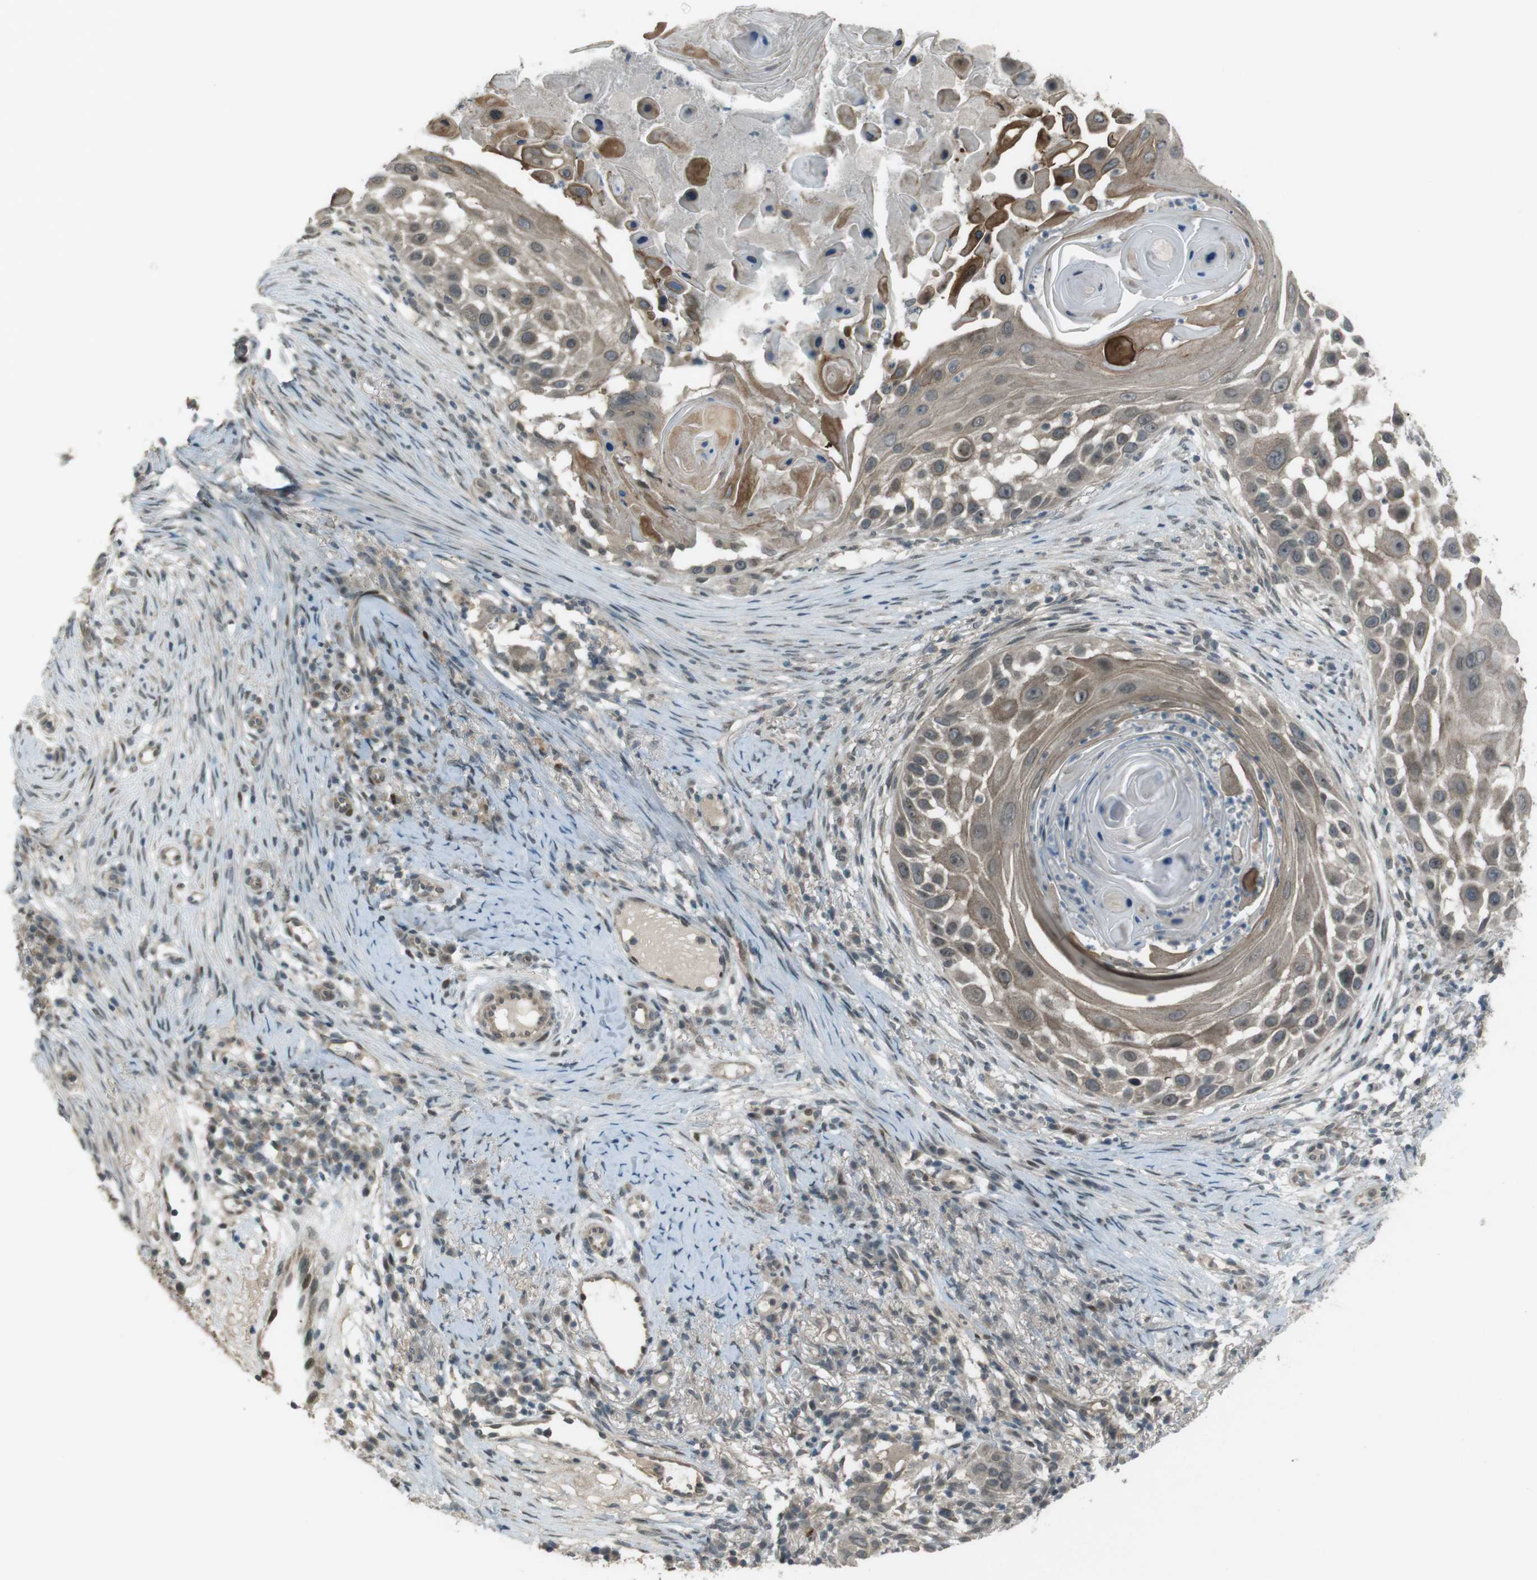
{"staining": {"intensity": "weak", "quantity": ">75%", "location": "cytoplasmic/membranous"}, "tissue": "skin cancer", "cell_type": "Tumor cells", "image_type": "cancer", "snomed": [{"axis": "morphology", "description": "Squamous cell carcinoma, NOS"}, {"axis": "topography", "description": "Skin"}], "caption": "Brown immunohistochemical staining in human skin squamous cell carcinoma exhibits weak cytoplasmic/membranous staining in approximately >75% of tumor cells.", "gene": "SLITRK5", "patient": {"sex": "female", "age": 44}}